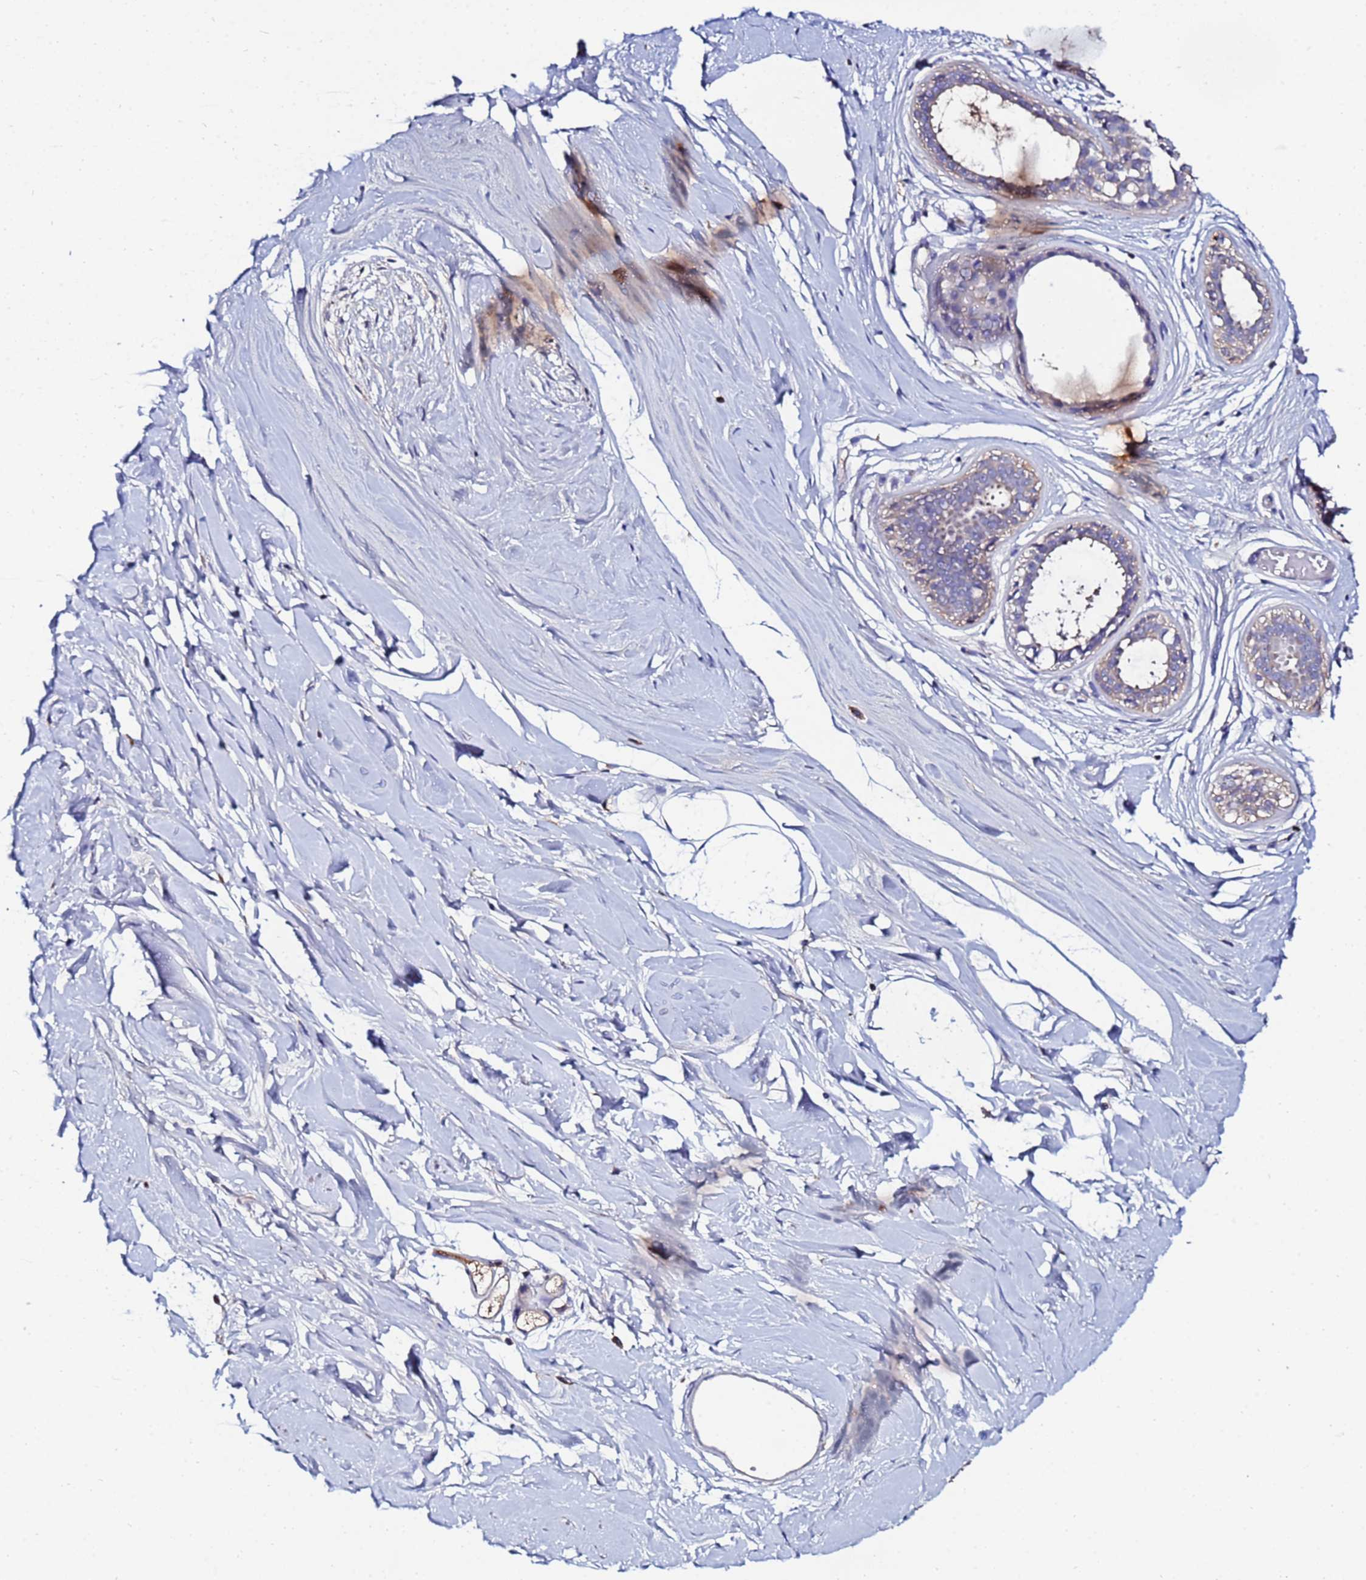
{"staining": {"intensity": "negative", "quantity": "none", "location": "none"}, "tissue": "breast", "cell_type": "Adipocytes", "image_type": "normal", "snomed": [{"axis": "morphology", "description": "Normal tissue, NOS"}, {"axis": "topography", "description": "Breast"}], "caption": "A high-resolution micrograph shows IHC staining of normal breast, which shows no significant staining in adipocytes.", "gene": "TUBAL3", "patient": {"sex": "female", "age": 45}}